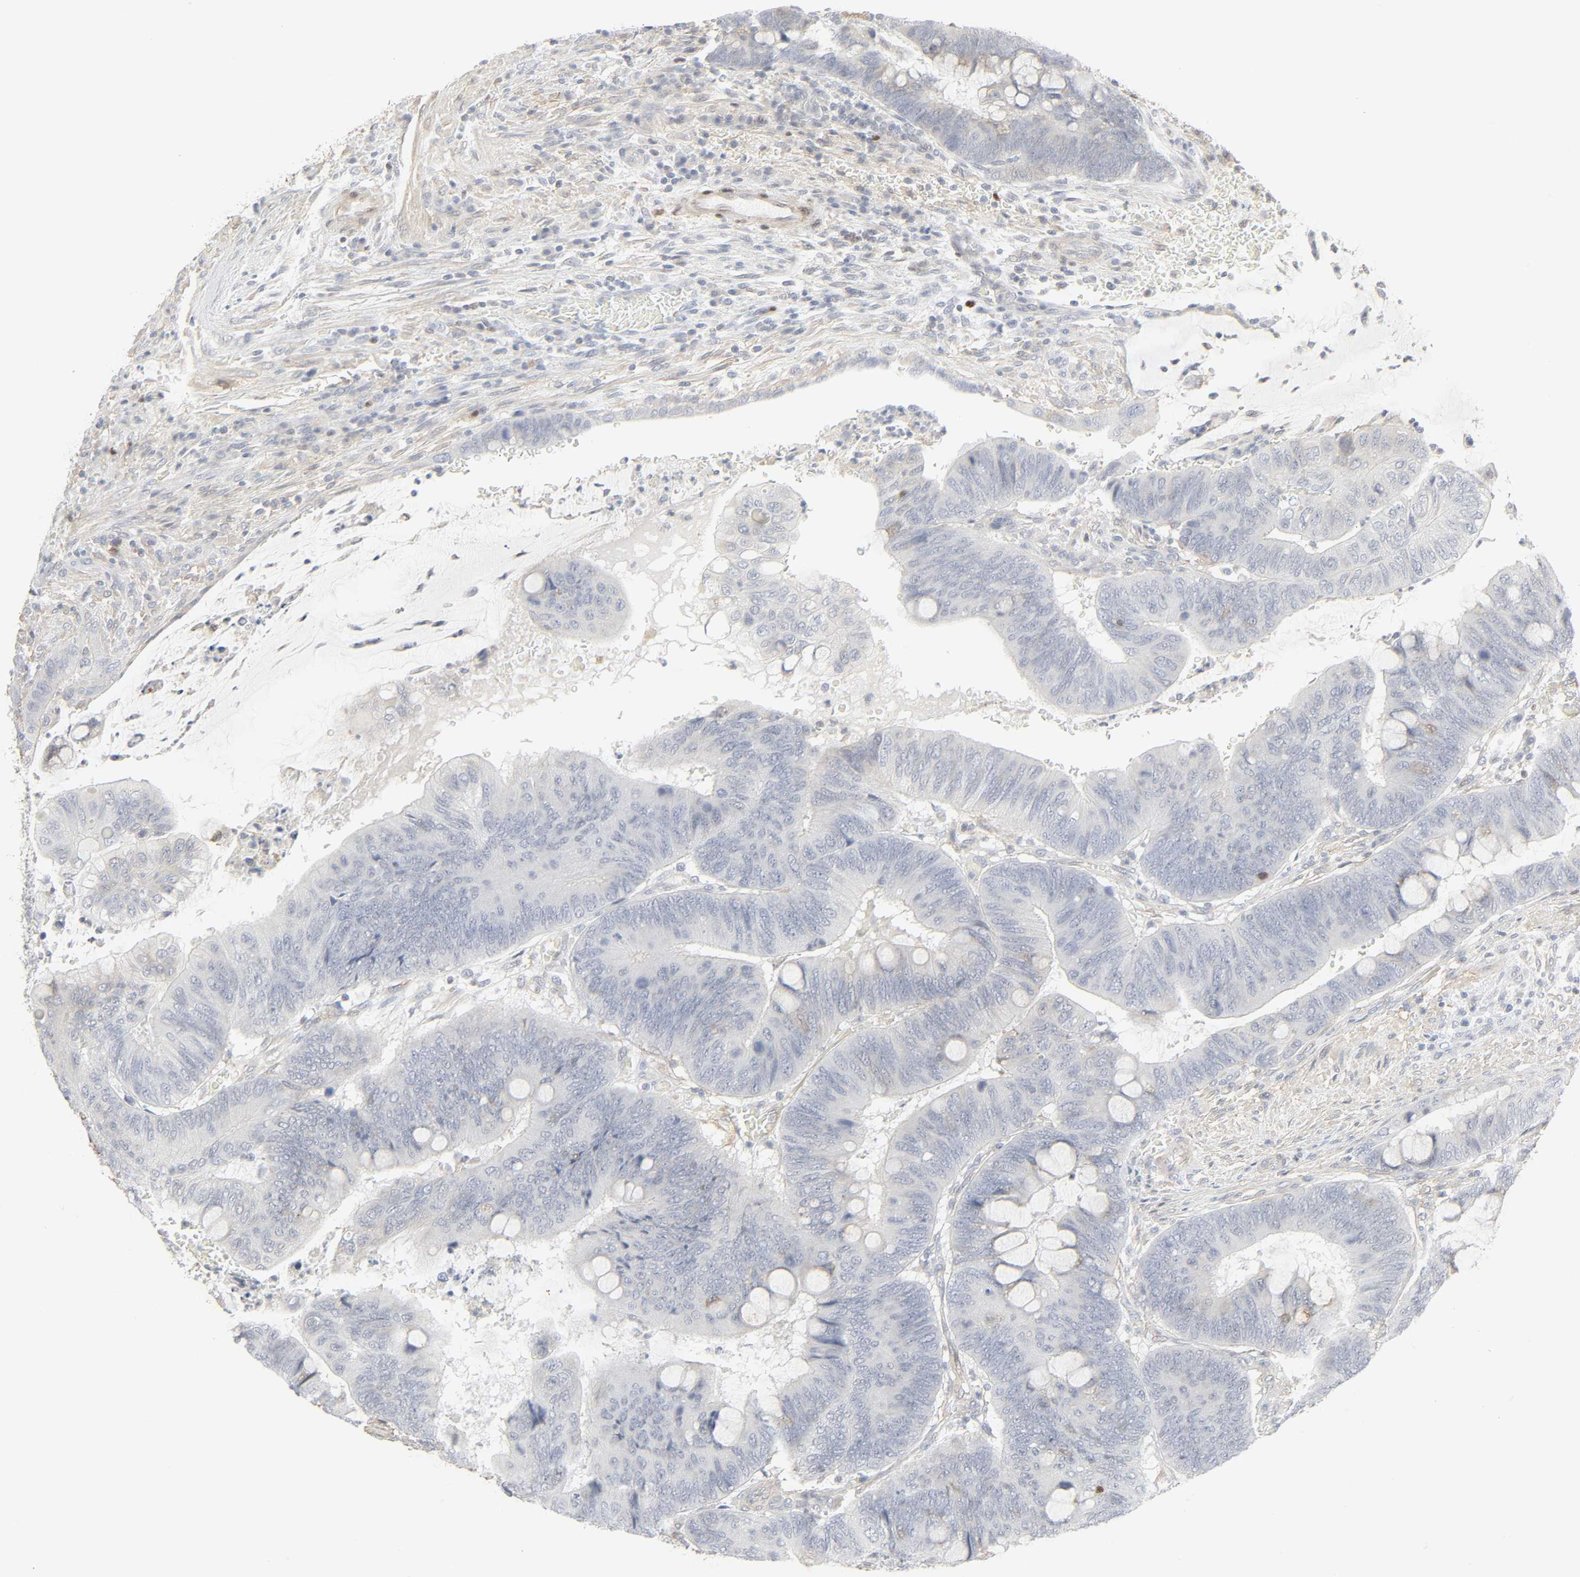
{"staining": {"intensity": "negative", "quantity": "none", "location": "none"}, "tissue": "colorectal cancer", "cell_type": "Tumor cells", "image_type": "cancer", "snomed": [{"axis": "morphology", "description": "Normal tissue, NOS"}, {"axis": "morphology", "description": "Adenocarcinoma, NOS"}, {"axis": "topography", "description": "Rectum"}], "caption": "Micrograph shows no significant protein positivity in tumor cells of colorectal cancer (adenocarcinoma).", "gene": "ZBTB16", "patient": {"sex": "male", "age": 92}}